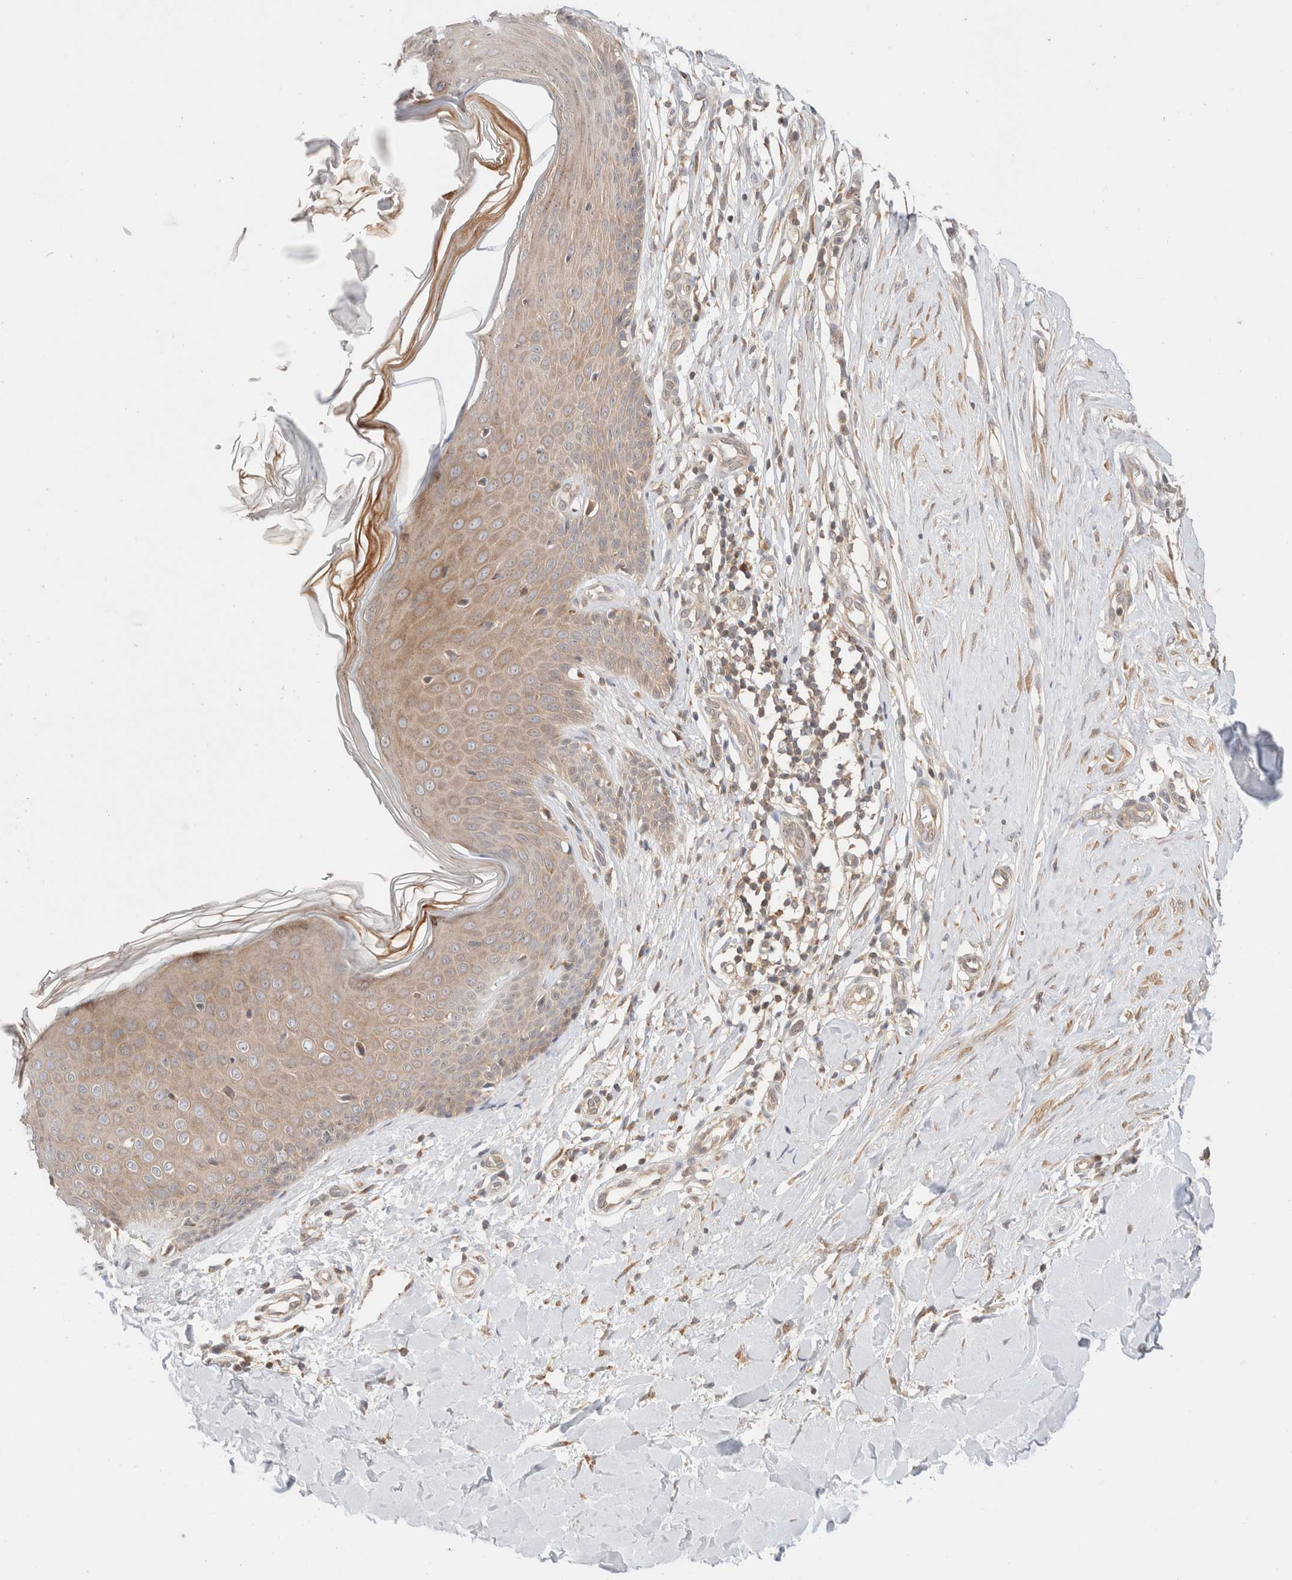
{"staining": {"intensity": "moderate", "quantity": ">75%", "location": "cytoplasmic/membranous"}, "tissue": "skin", "cell_type": "Fibroblasts", "image_type": "normal", "snomed": [{"axis": "morphology", "description": "Normal tissue, NOS"}, {"axis": "topography", "description": "Skin"}], "caption": "Immunohistochemistry histopathology image of unremarkable skin: human skin stained using IHC displays medium levels of moderate protein expression localized specifically in the cytoplasmic/membranous of fibroblasts, appearing as a cytoplasmic/membranous brown color.", "gene": "XKR4", "patient": {"sex": "male", "age": 41}}